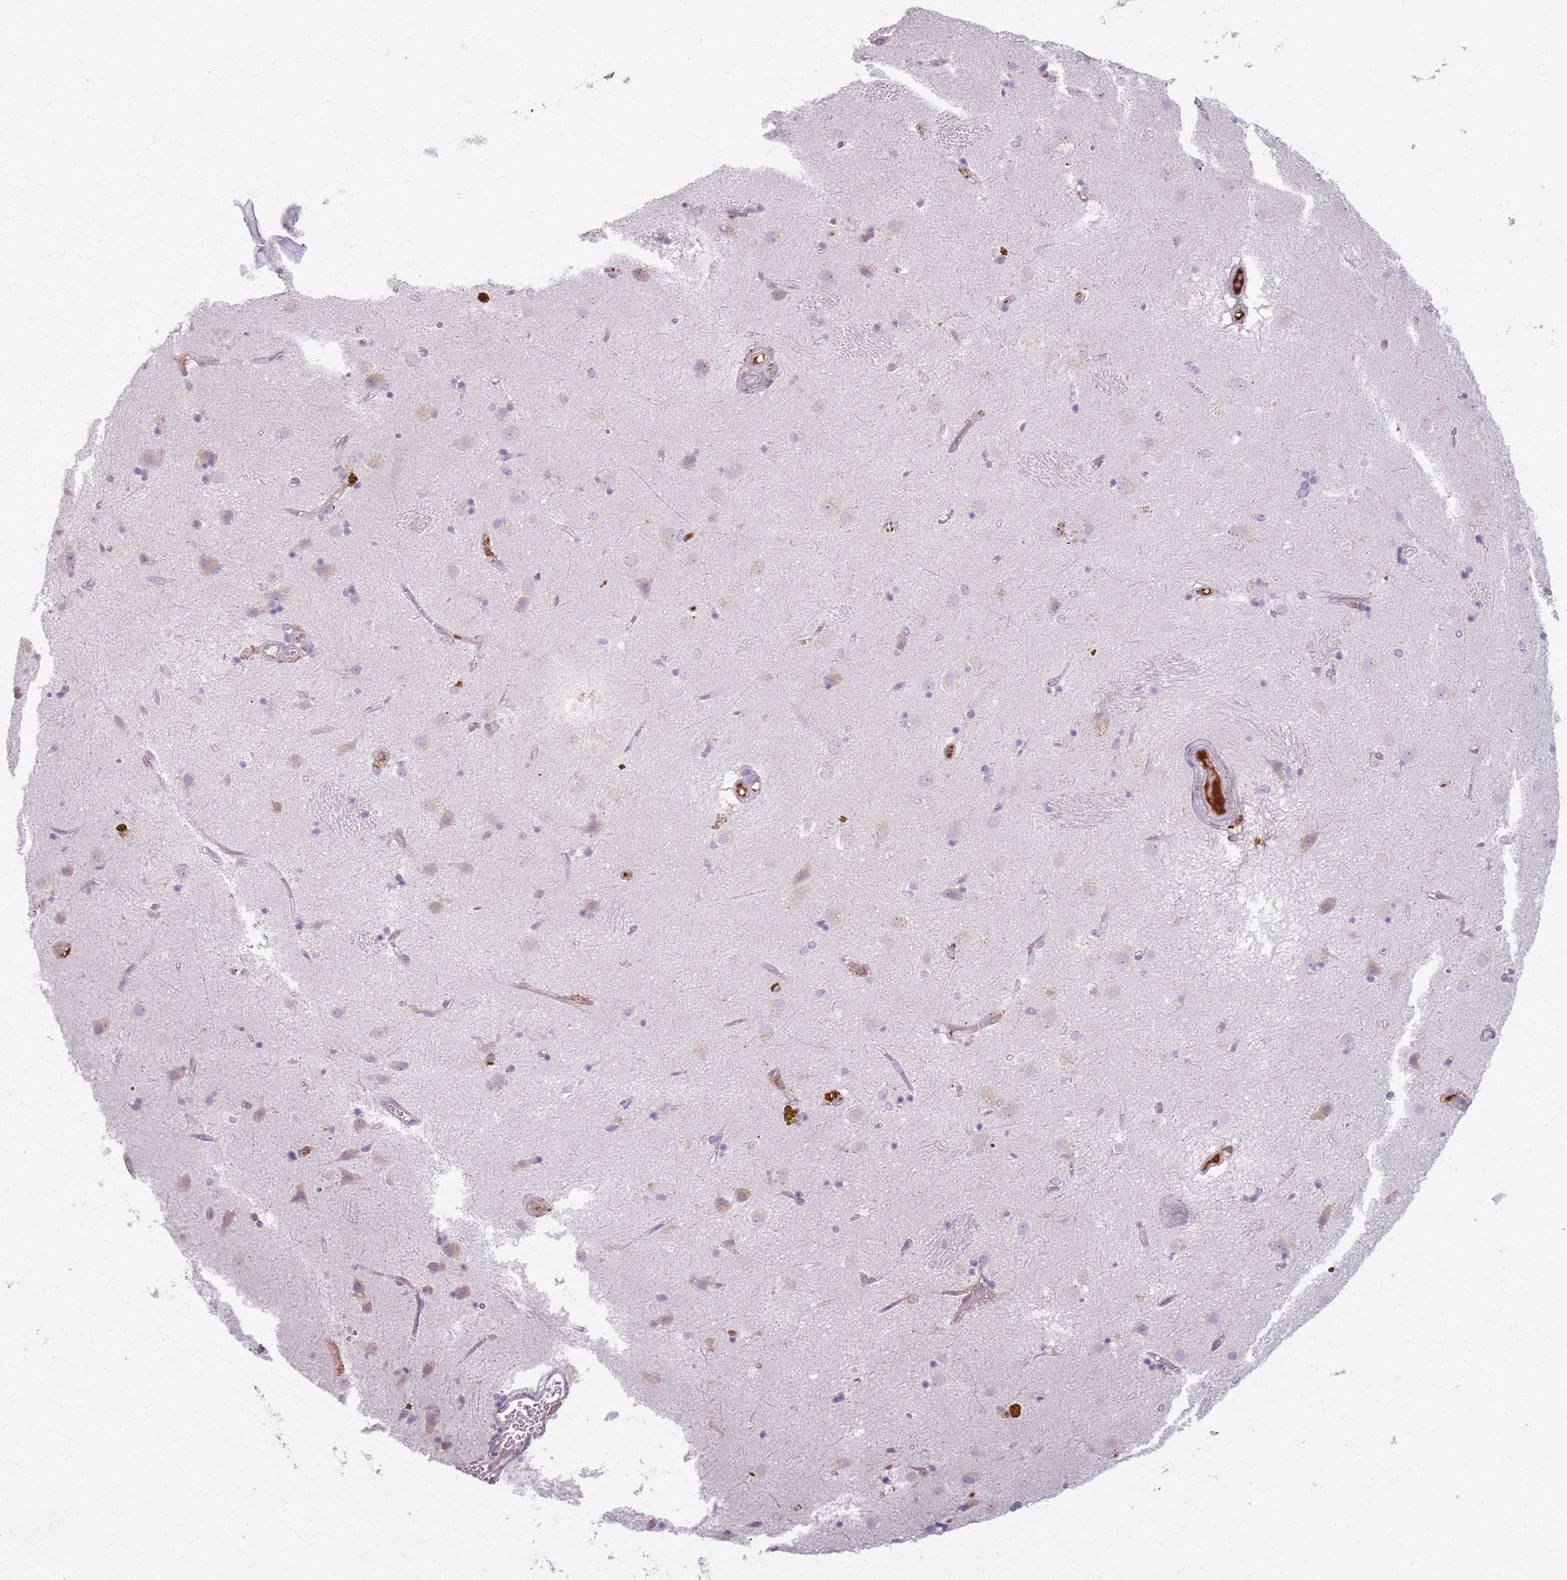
{"staining": {"intensity": "weak", "quantity": "<25%", "location": "cytoplasmic/membranous"}, "tissue": "caudate", "cell_type": "Glial cells", "image_type": "normal", "snomed": [{"axis": "morphology", "description": "Normal tissue, NOS"}, {"axis": "topography", "description": "Lateral ventricle wall"}], "caption": "The micrograph demonstrates no significant expression in glial cells of caudate.", "gene": "COLGALT1", "patient": {"sex": "male", "age": 70}}